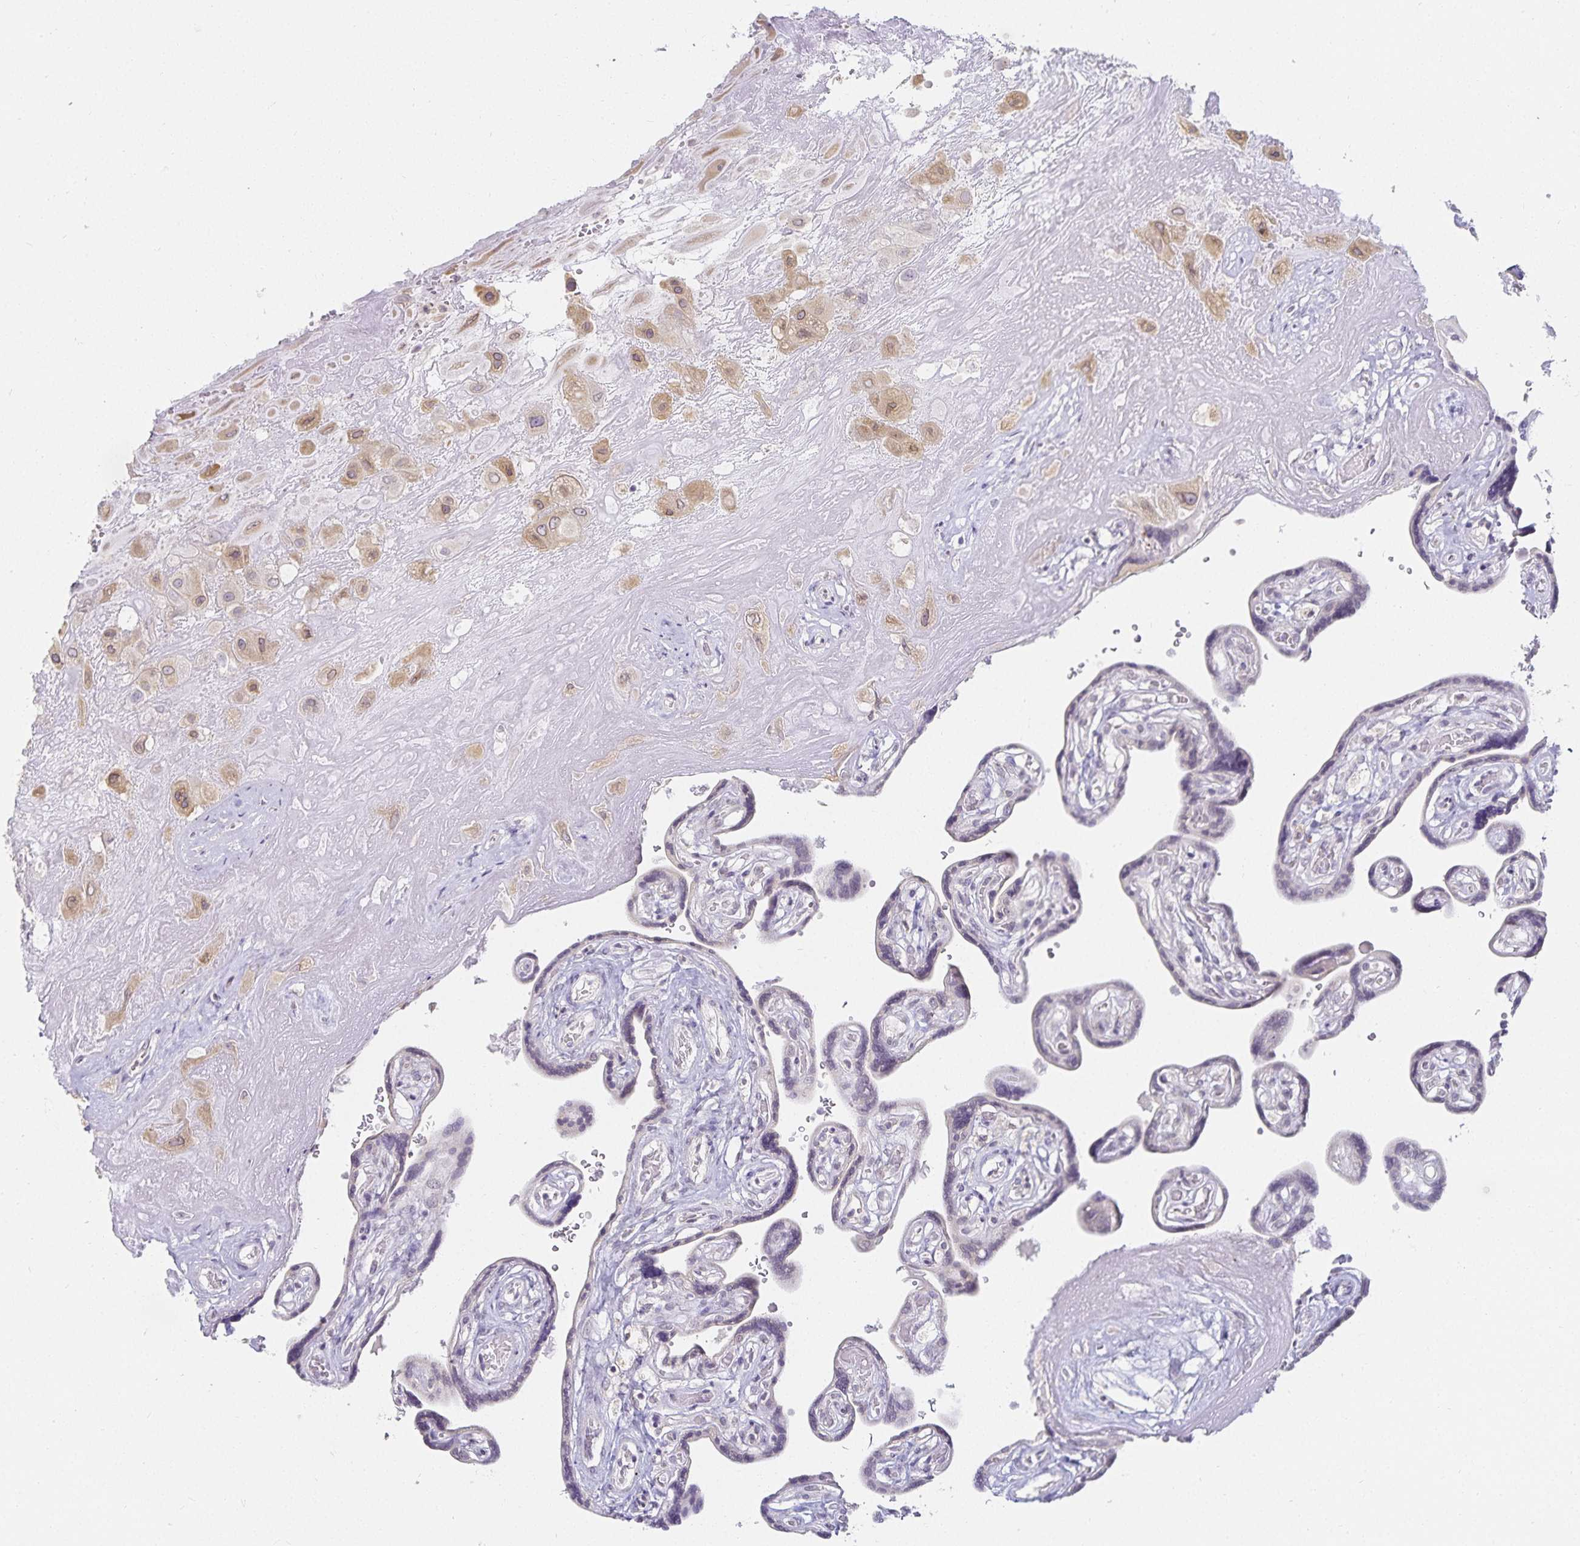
{"staining": {"intensity": "moderate", "quantity": ">75%", "location": "cytoplasmic/membranous"}, "tissue": "placenta", "cell_type": "Decidual cells", "image_type": "normal", "snomed": [{"axis": "morphology", "description": "Normal tissue, NOS"}, {"axis": "topography", "description": "Placenta"}], "caption": "IHC image of unremarkable placenta: placenta stained using immunohistochemistry (IHC) demonstrates medium levels of moderate protein expression localized specifically in the cytoplasmic/membranous of decidual cells, appearing as a cytoplasmic/membranous brown color.", "gene": "GP2", "patient": {"sex": "female", "age": 32}}